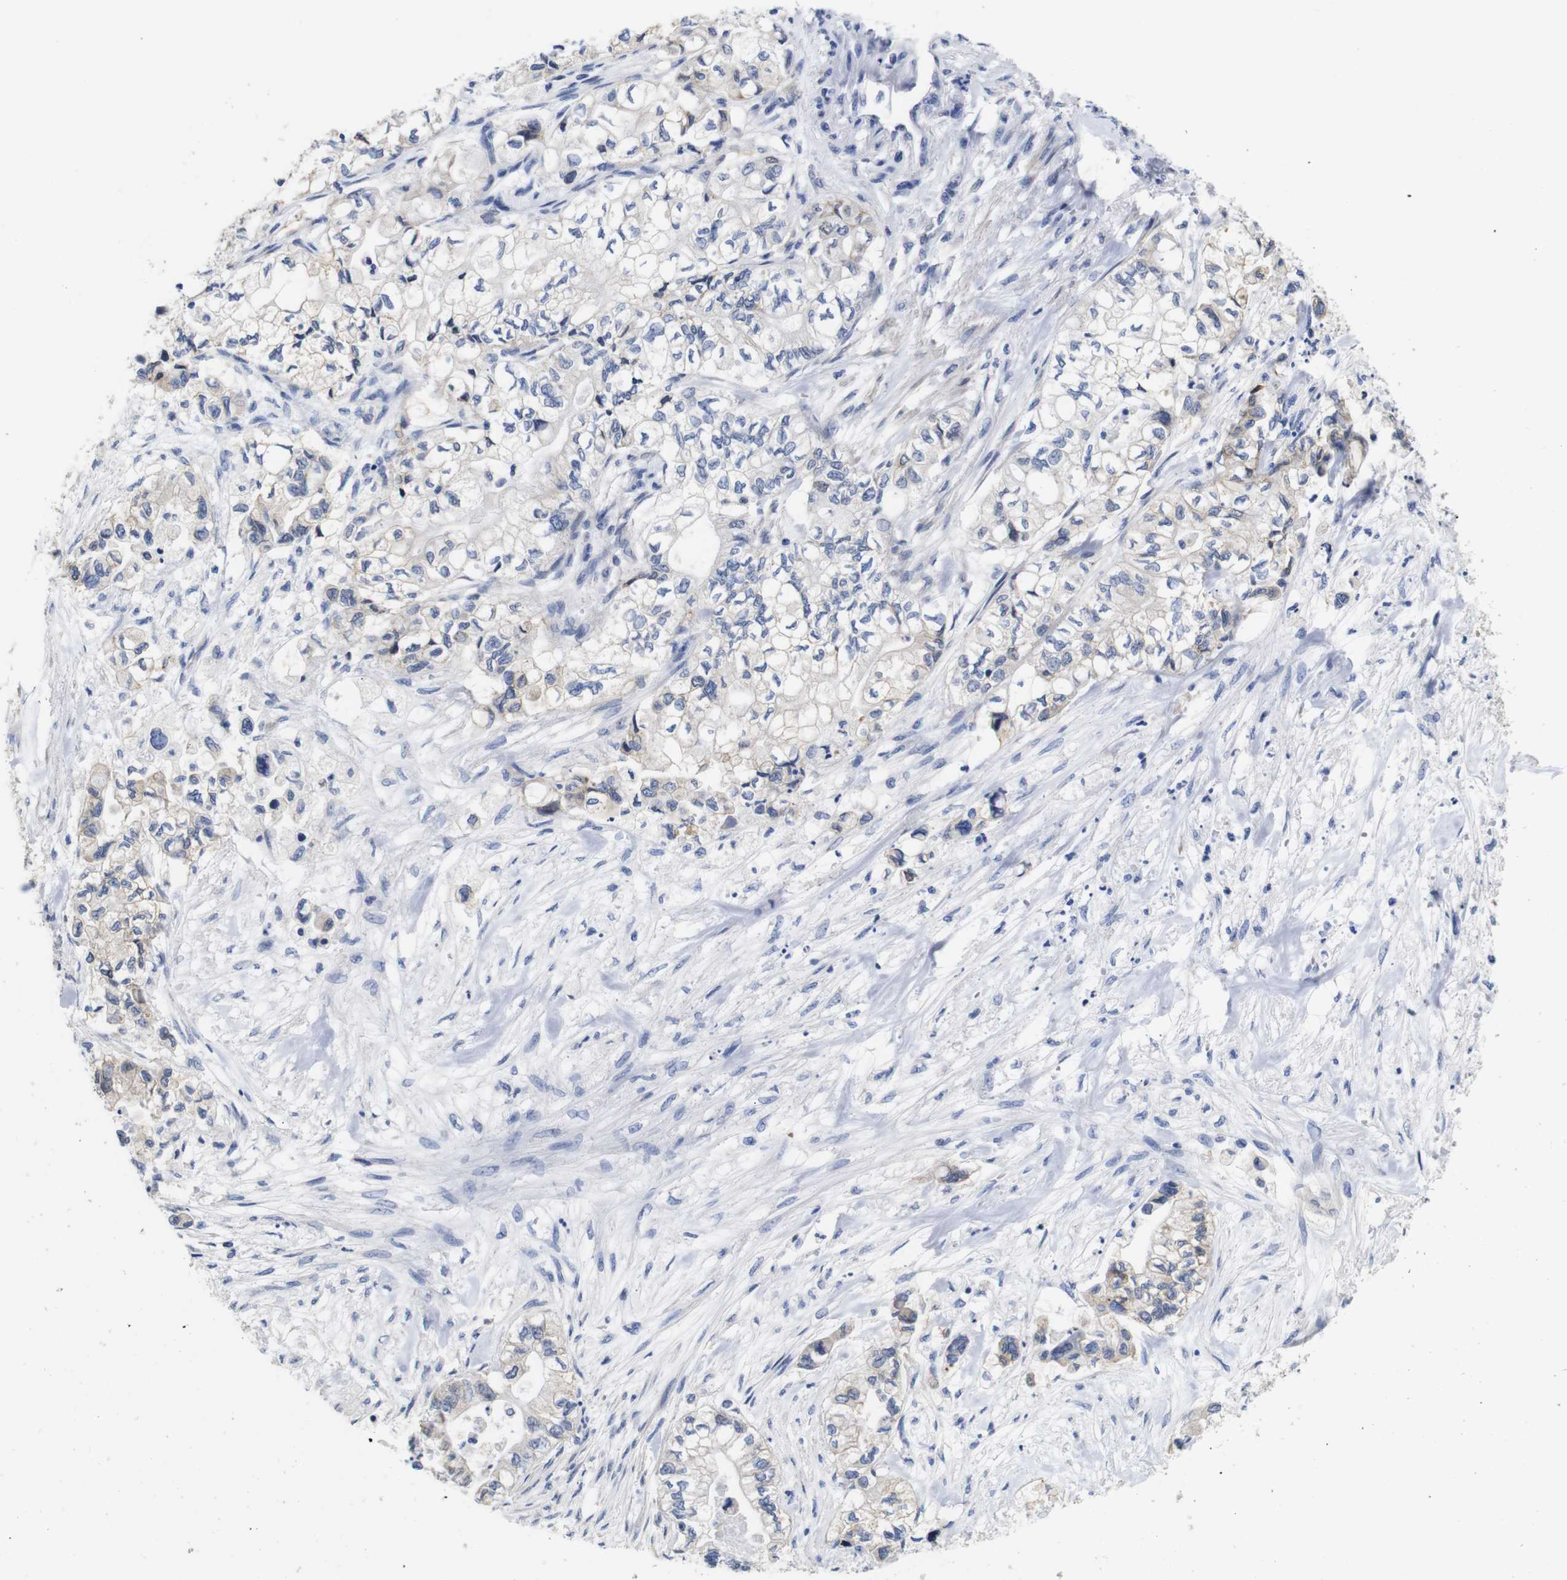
{"staining": {"intensity": "weak", "quantity": "<25%", "location": "cytoplasmic/membranous"}, "tissue": "pancreatic cancer", "cell_type": "Tumor cells", "image_type": "cancer", "snomed": [{"axis": "morphology", "description": "Adenocarcinoma, NOS"}, {"axis": "topography", "description": "Pancreas"}], "caption": "A micrograph of human pancreatic cancer (adenocarcinoma) is negative for staining in tumor cells.", "gene": "TCEAL9", "patient": {"sex": "male", "age": 79}}